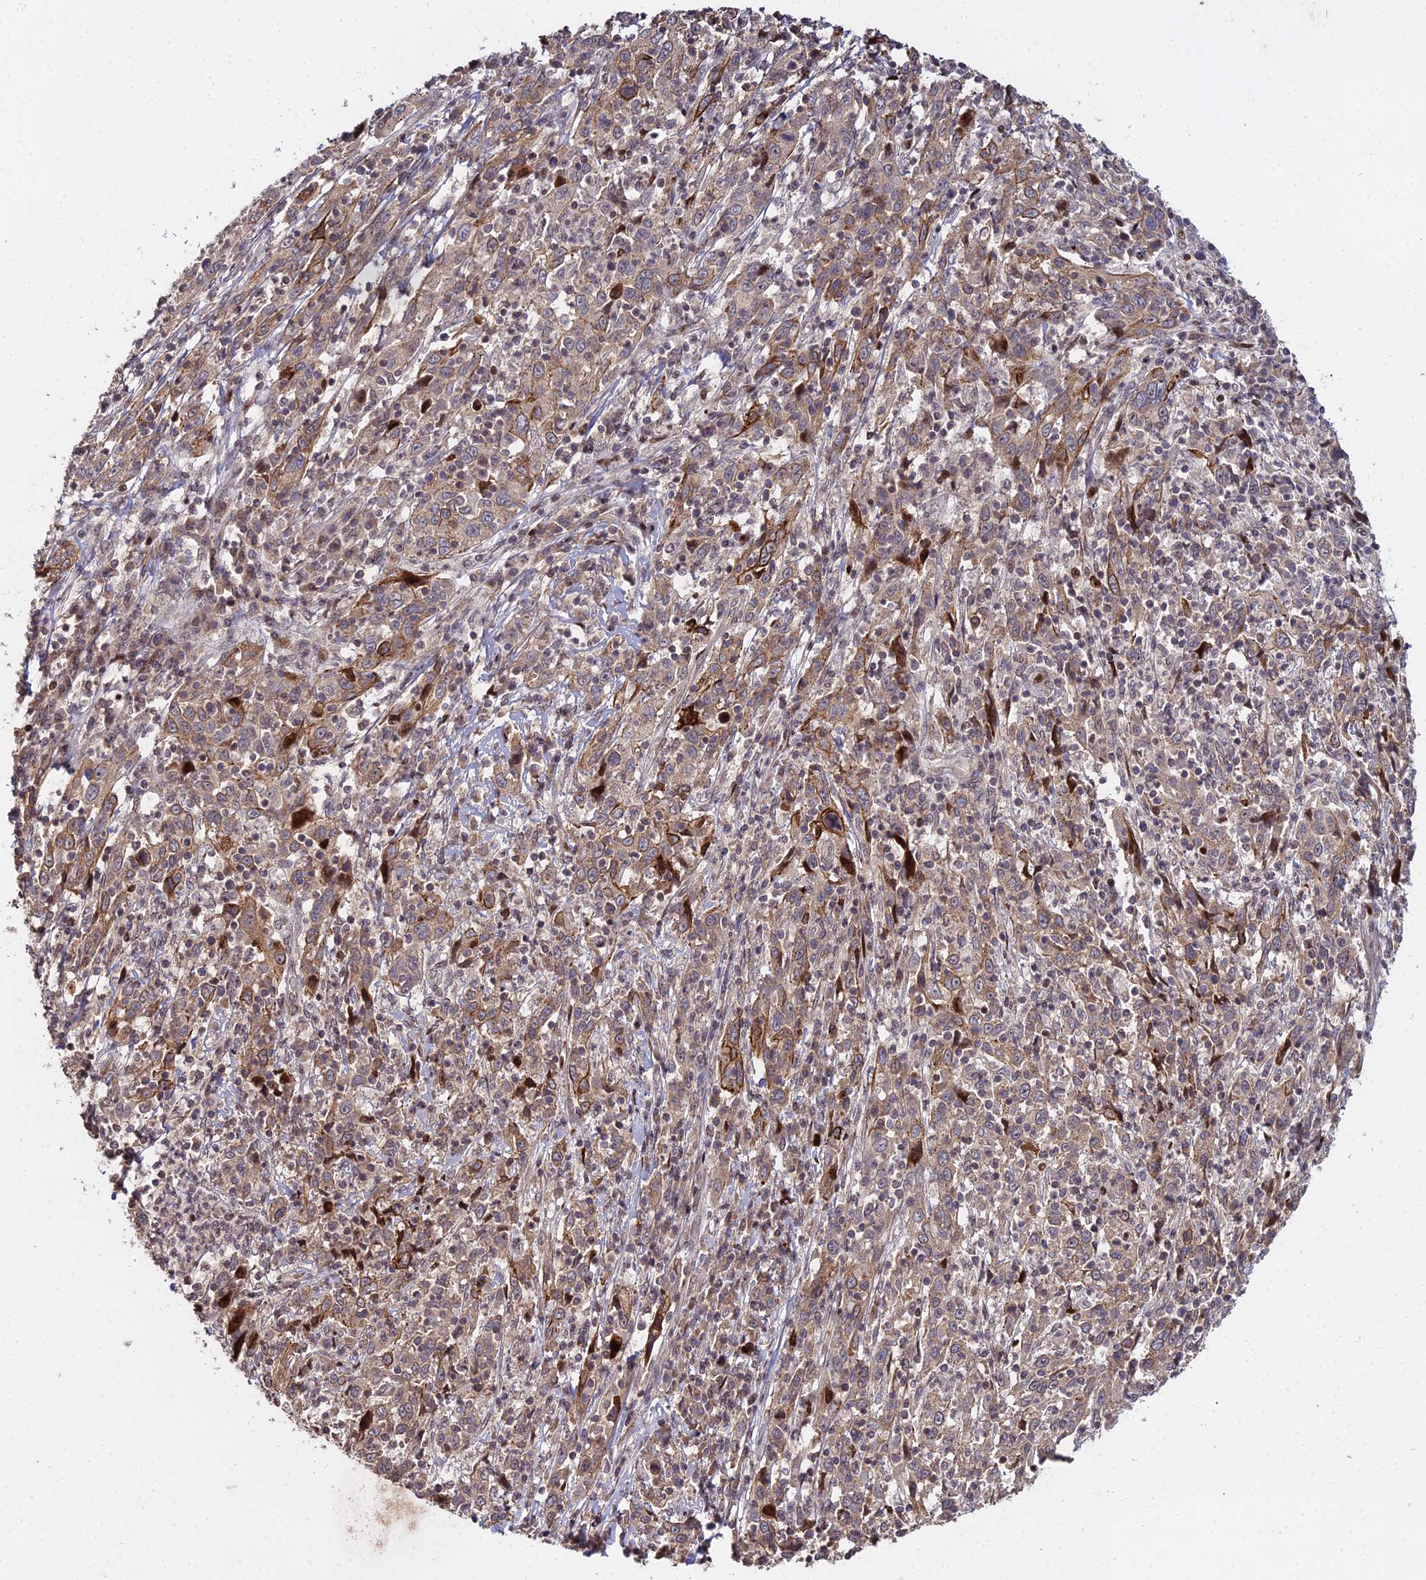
{"staining": {"intensity": "moderate", "quantity": ">75%", "location": "cytoplasmic/membranous"}, "tissue": "cervical cancer", "cell_type": "Tumor cells", "image_type": "cancer", "snomed": [{"axis": "morphology", "description": "Squamous cell carcinoma, NOS"}, {"axis": "topography", "description": "Cervix"}], "caption": "Approximately >75% of tumor cells in human cervical squamous cell carcinoma exhibit moderate cytoplasmic/membranous protein expression as visualized by brown immunohistochemical staining.", "gene": "RBMS2", "patient": {"sex": "female", "age": 46}}